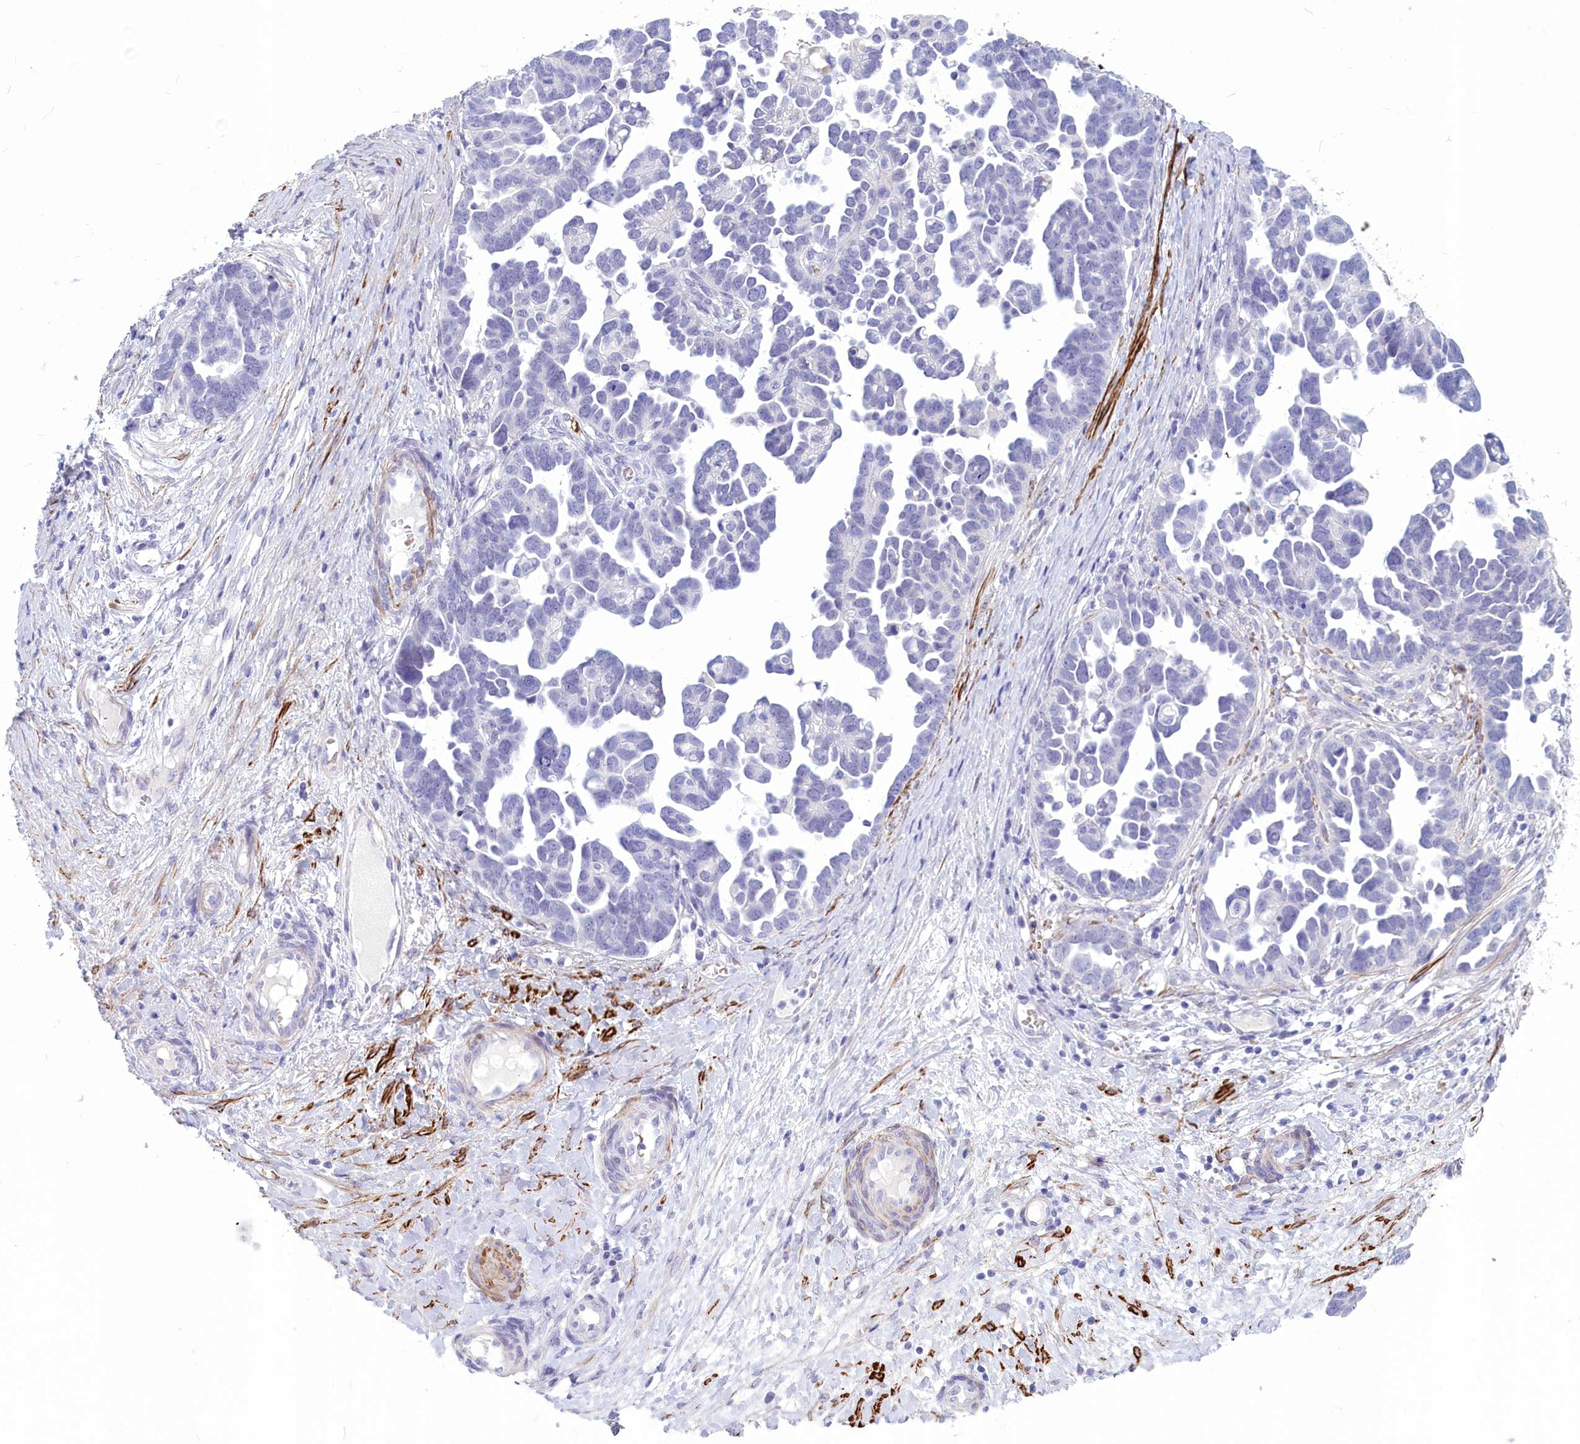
{"staining": {"intensity": "negative", "quantity": "none", "location": "none"}, "tissue": "ovarian cancer", "cell_type": "Tumor cells", "image_type": "cancer", "snomed": [{"axis": "morphology", "description": "Cystadenocarcinoma, serous, NOS"}, {"axis": "topography", "description": "Ovary"}], "caption": "Immunohistochemistry (IHC) image of neoplastic tissue: ovarian cancer (serous cystadenocarcinoma) stained with DAB reveals no significant protein staining in tumor cells.", "gene": "GAPDHS", "patient": {"sex": "female", "age": 54}}